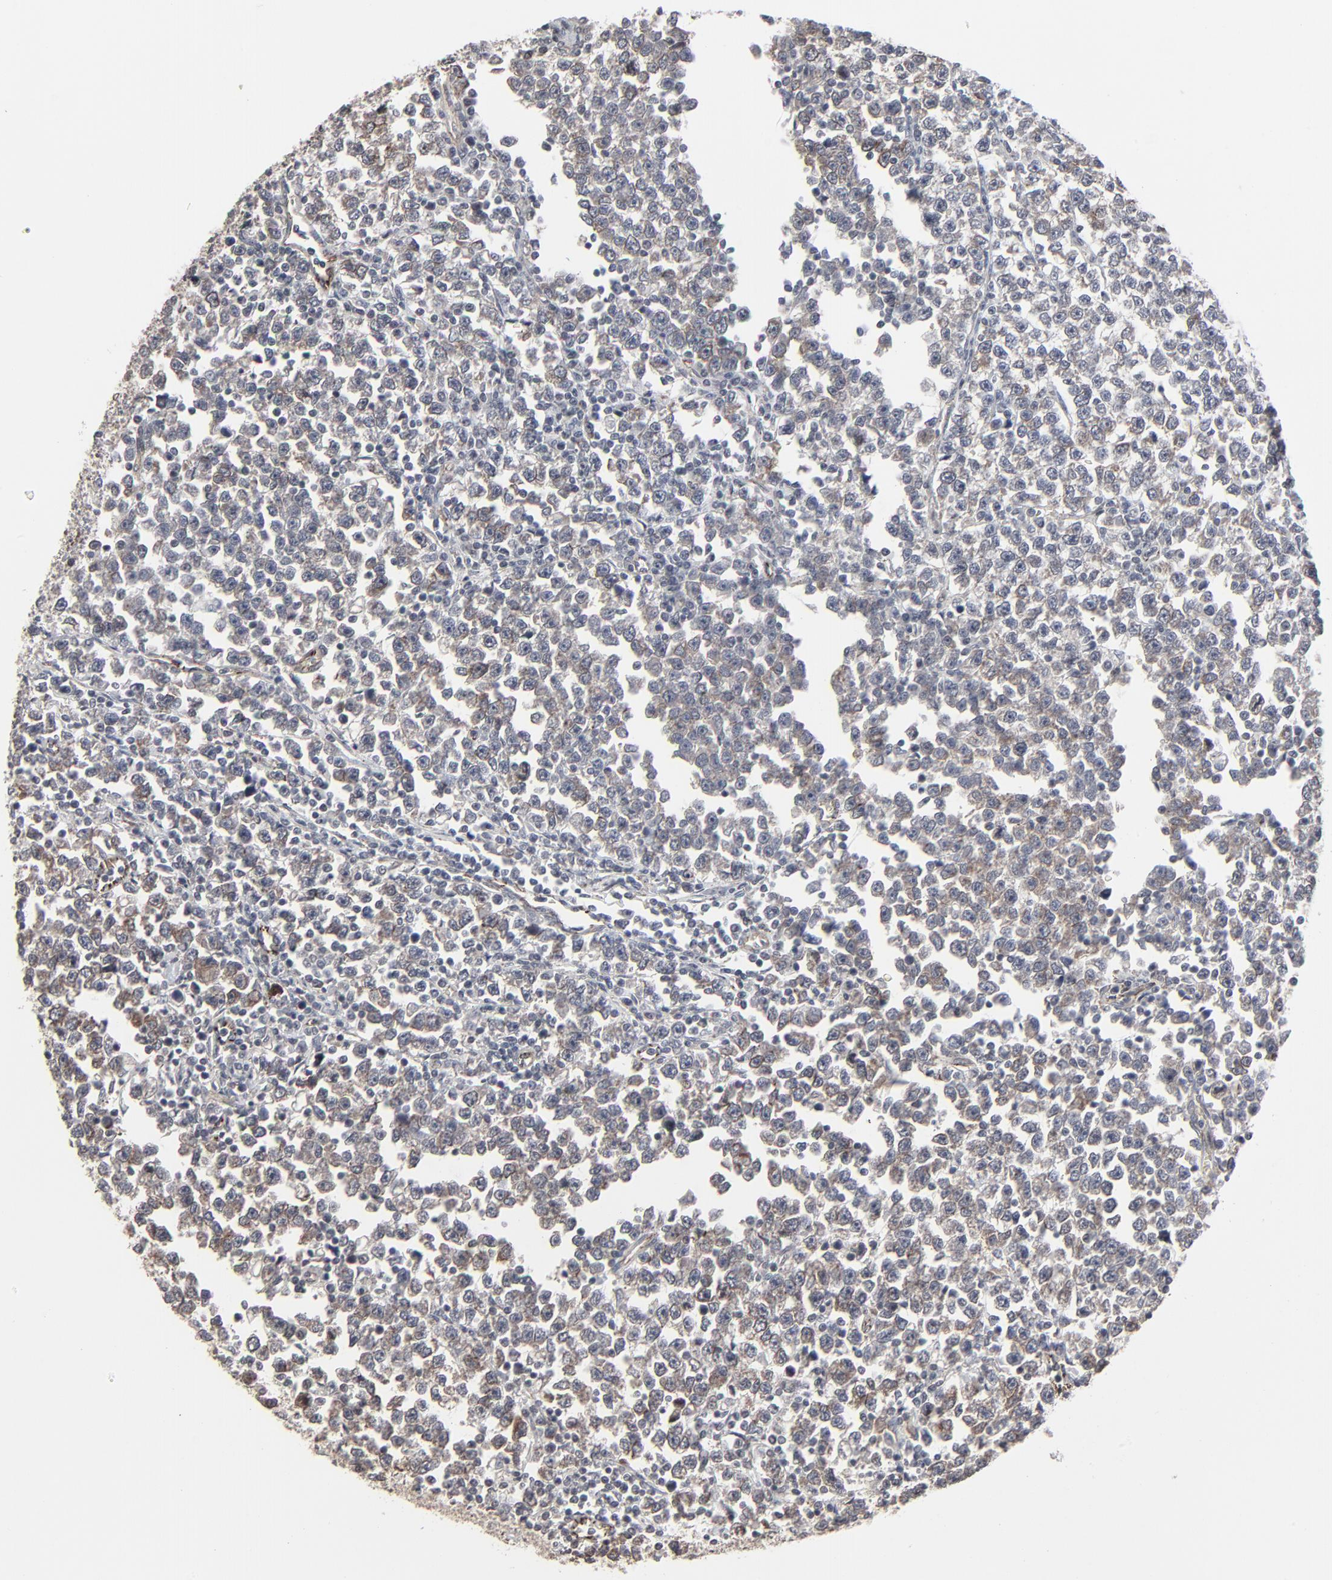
{"staining": {"intensity": "weak", "quantity": "<25%", "location": "cytoplasmic/membranous"}, "tissue": "testis cancer", "cell_type": "Tumor cells", "image_type": "cancer", "snomed": [{"axis": "morphology", "description": "Seminoma, NOS"}, {"axis": "topography", "description": "Testis"}], "caption": "A histopathology image of human testis cancer is negative for staining in tumor cells.", "gene": "CTNND1", "patient": {"sex": "male", "age": 43}}